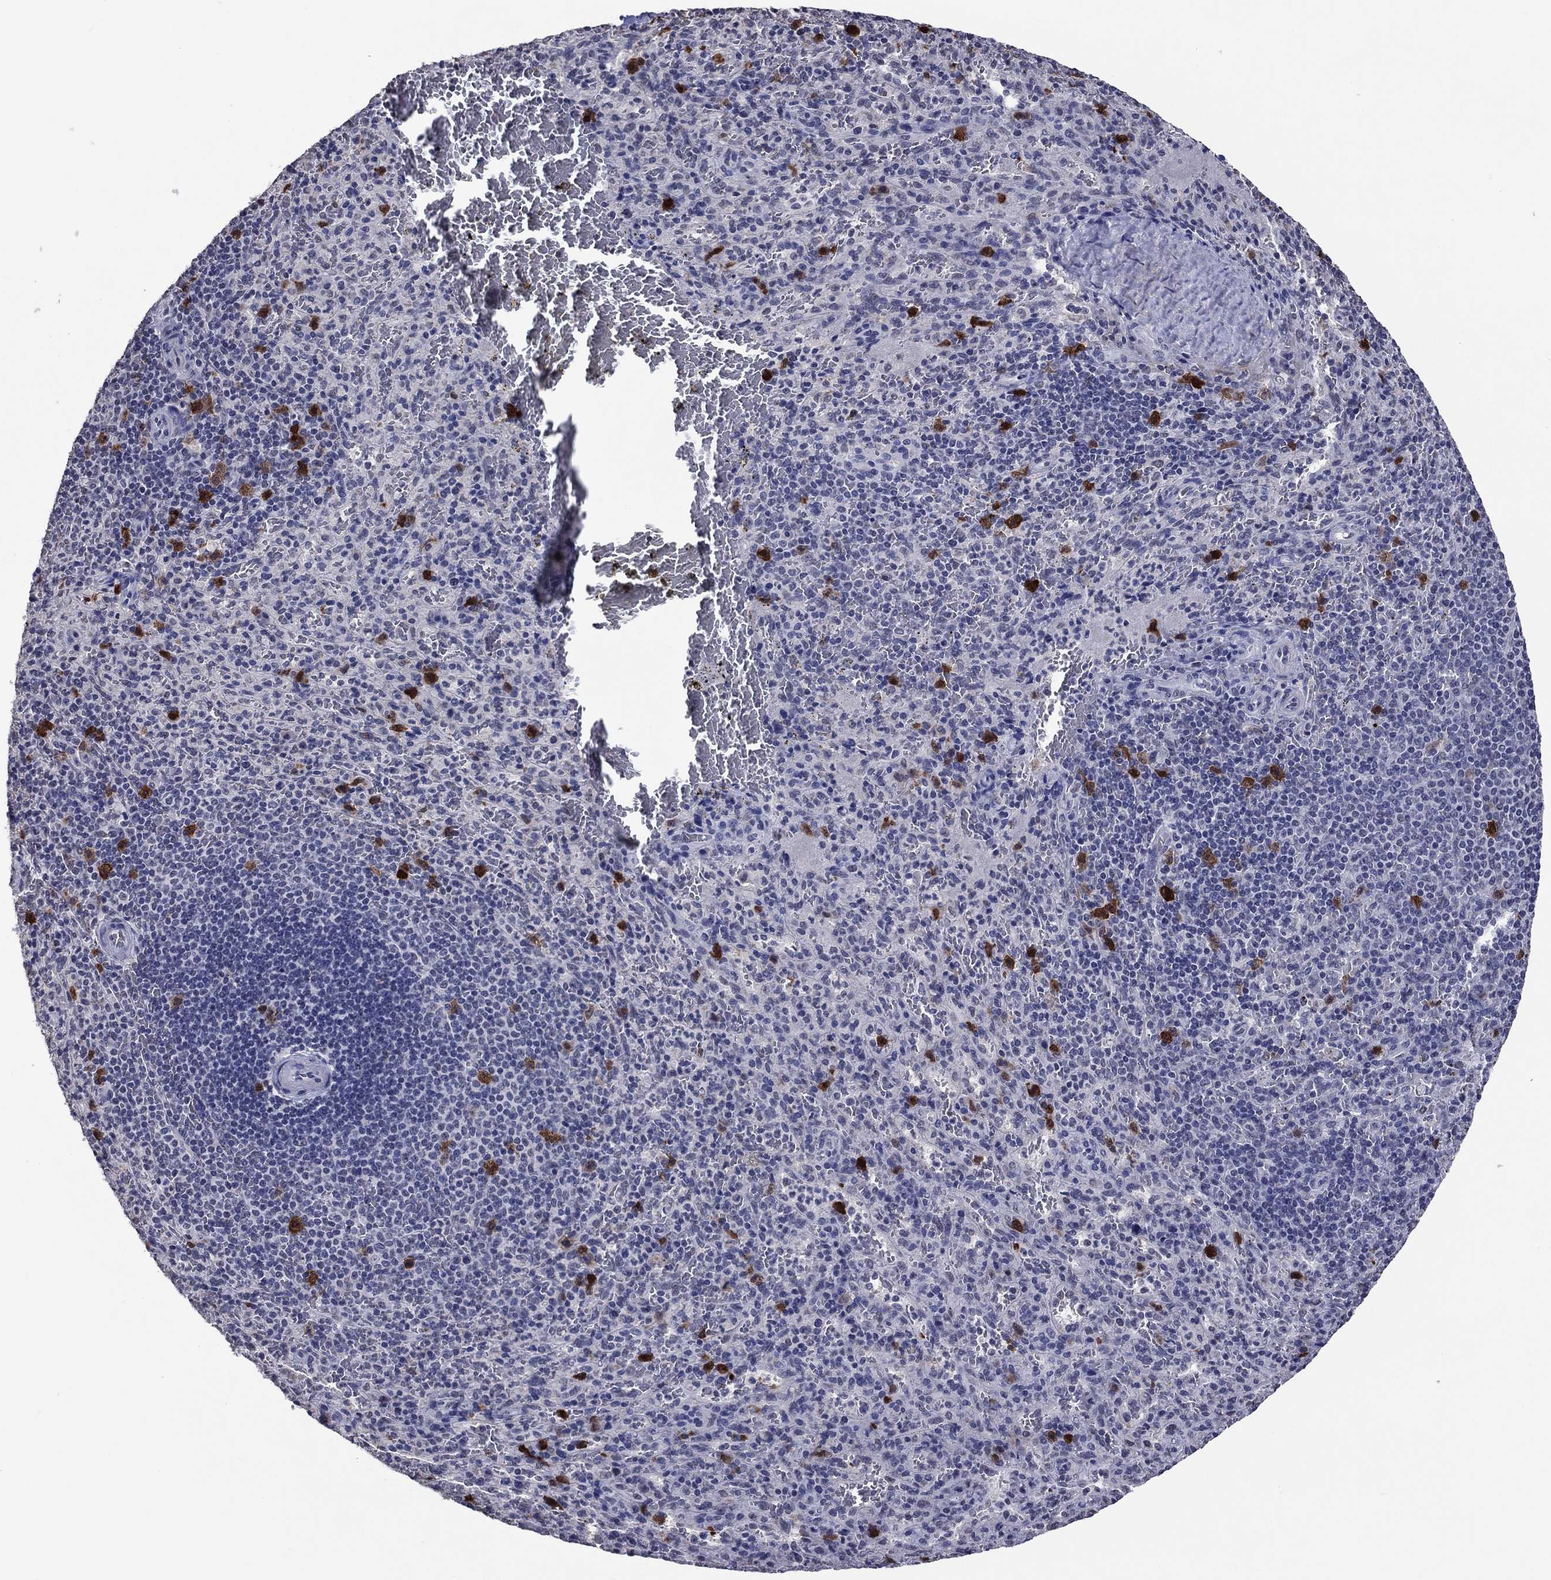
{"staining": {"intensity": "strong", "quantity": "<25%", "location": "cytoplasmic/membranous,nuclear"}, "tissue": "spleen", "cell_type": "Cells in red pulp", "image_type": "normal", "snomed": [{"axis": "morphology", "description": "Normal tissue, NOS"}, {"axis": "topography", "description": "Spleen"}], "caption": "High-power microscopy captured an IHC image of benign spleen, revealing strong cytoplasmic/membranous,nuclear expression in about <25% of cells in red pulp.", "gene": "TYMS", "patient": {"sex": "male", "age": 57}}